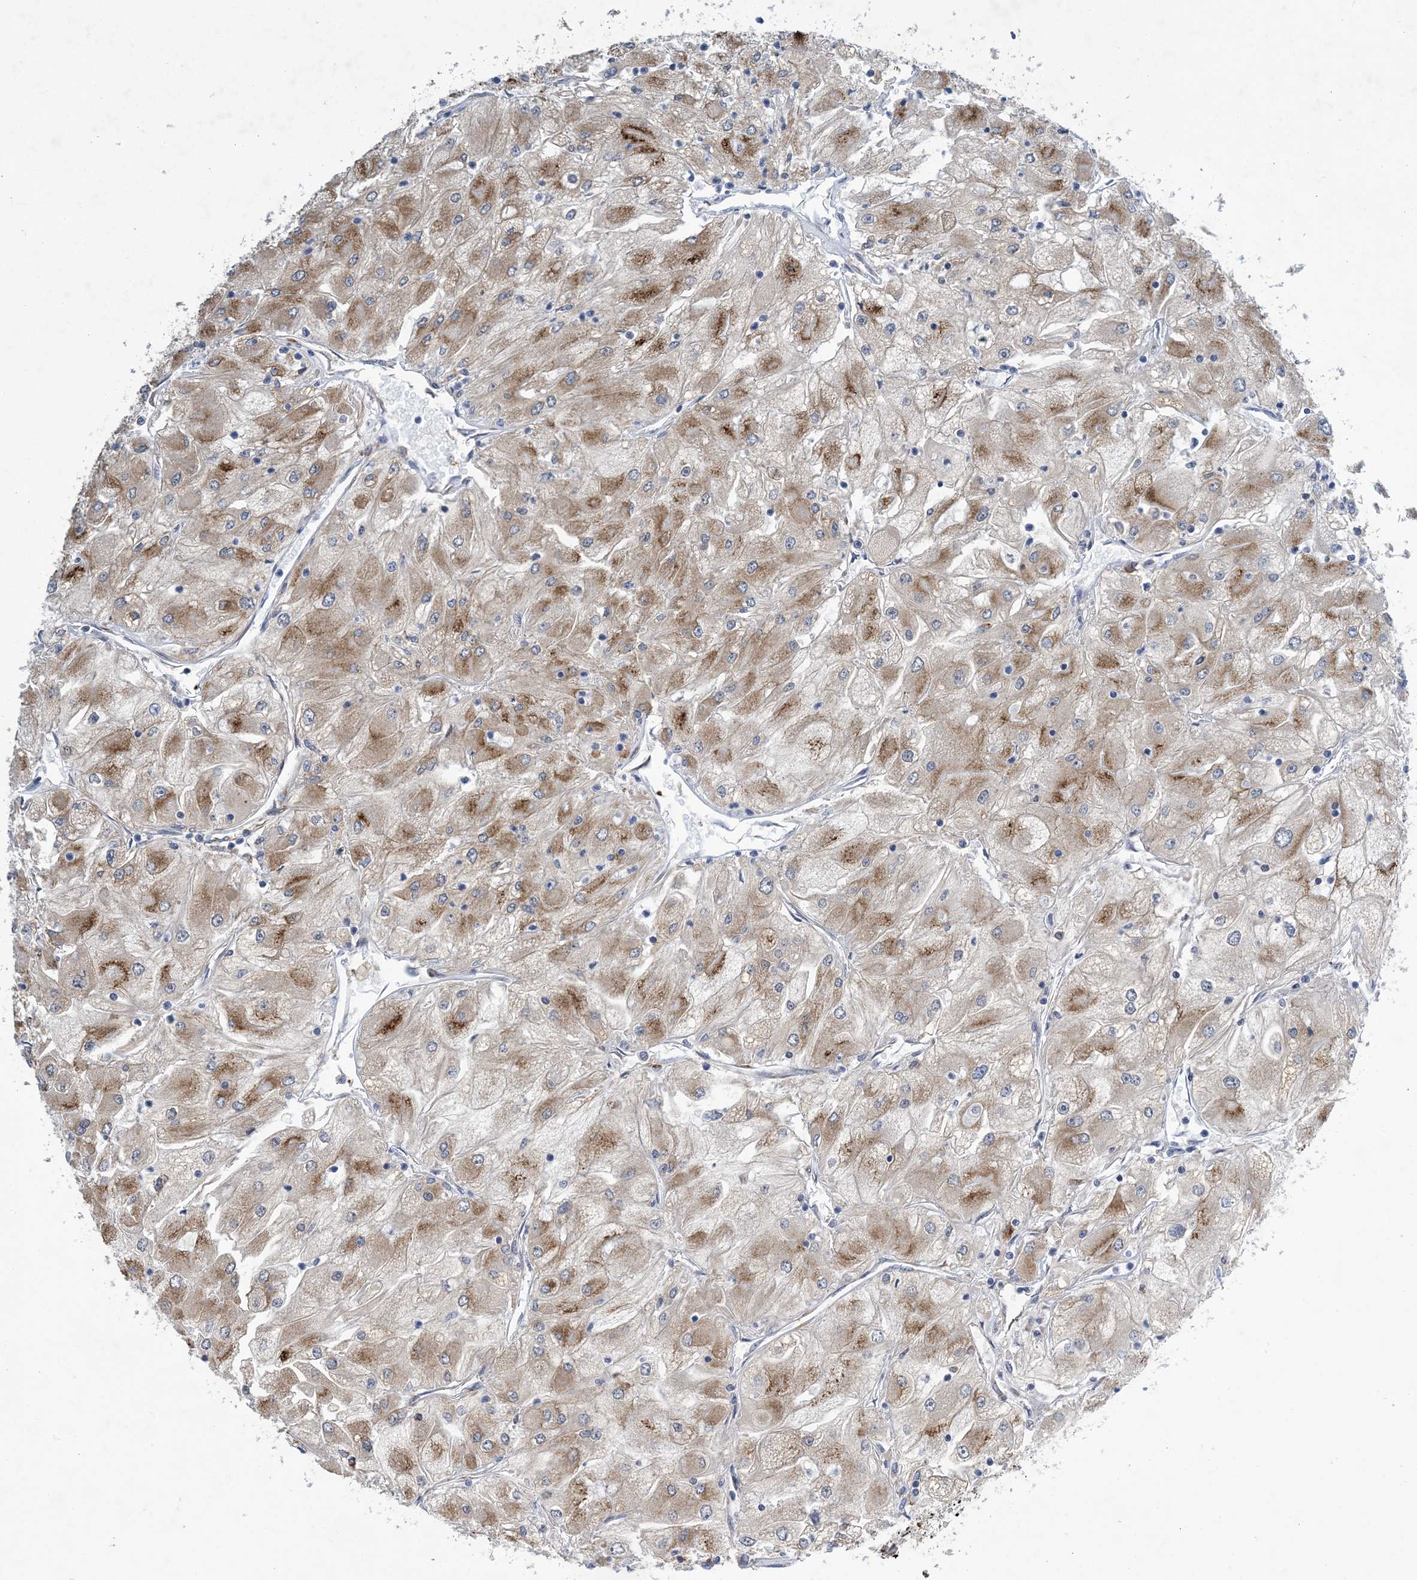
{"staining": {"intensity": "moderate", "quantity": ">75%", "location": "cytoplasmic/membranous"}, "tissue": "renal cancer", "cell_type": "Tumor cells", "image_type": "cancer", "snomed": [{"axis": "morphology", "description": "Adenocarcinoma, NOS"}, {"axis": "topography", "description": "Kidney"}], "caption": "This micrograph demonstrates immunohistochemistry staining of renal cancer (adenocarcinoma), with medium moderate cytoplasmic/membranous staining in approximately >75% of tumor cells.", "gene": "ZBTB45", "patient": {"sex": "male", "age": 80}}